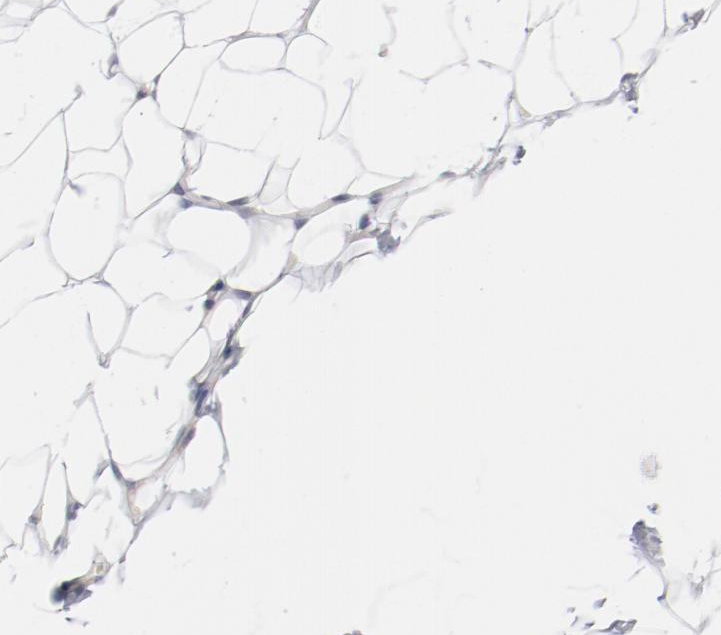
{"staining": {"intensity": "negative", "quantity": "none", "location": "none"}, "tissue": "adipose tissue", "cell_type": "Adipocytes", "image_type": "normal", "snomed": [{"axis": "morphology", "description": "Normal tissue, NOS"}, {"axis": "topography", "description": "Soft tissue"}], "caption": "The micrograph displays no significant expression in adipocytes of adipose tissue. (Stains: DAB (3,3'-diaminobenzidine) IHC with hematoxylin counter stain, Microscopy: brightfield microscopy at high magnification).", "gene": "AK7", "patient": {"sex": "male", "age": 26}}